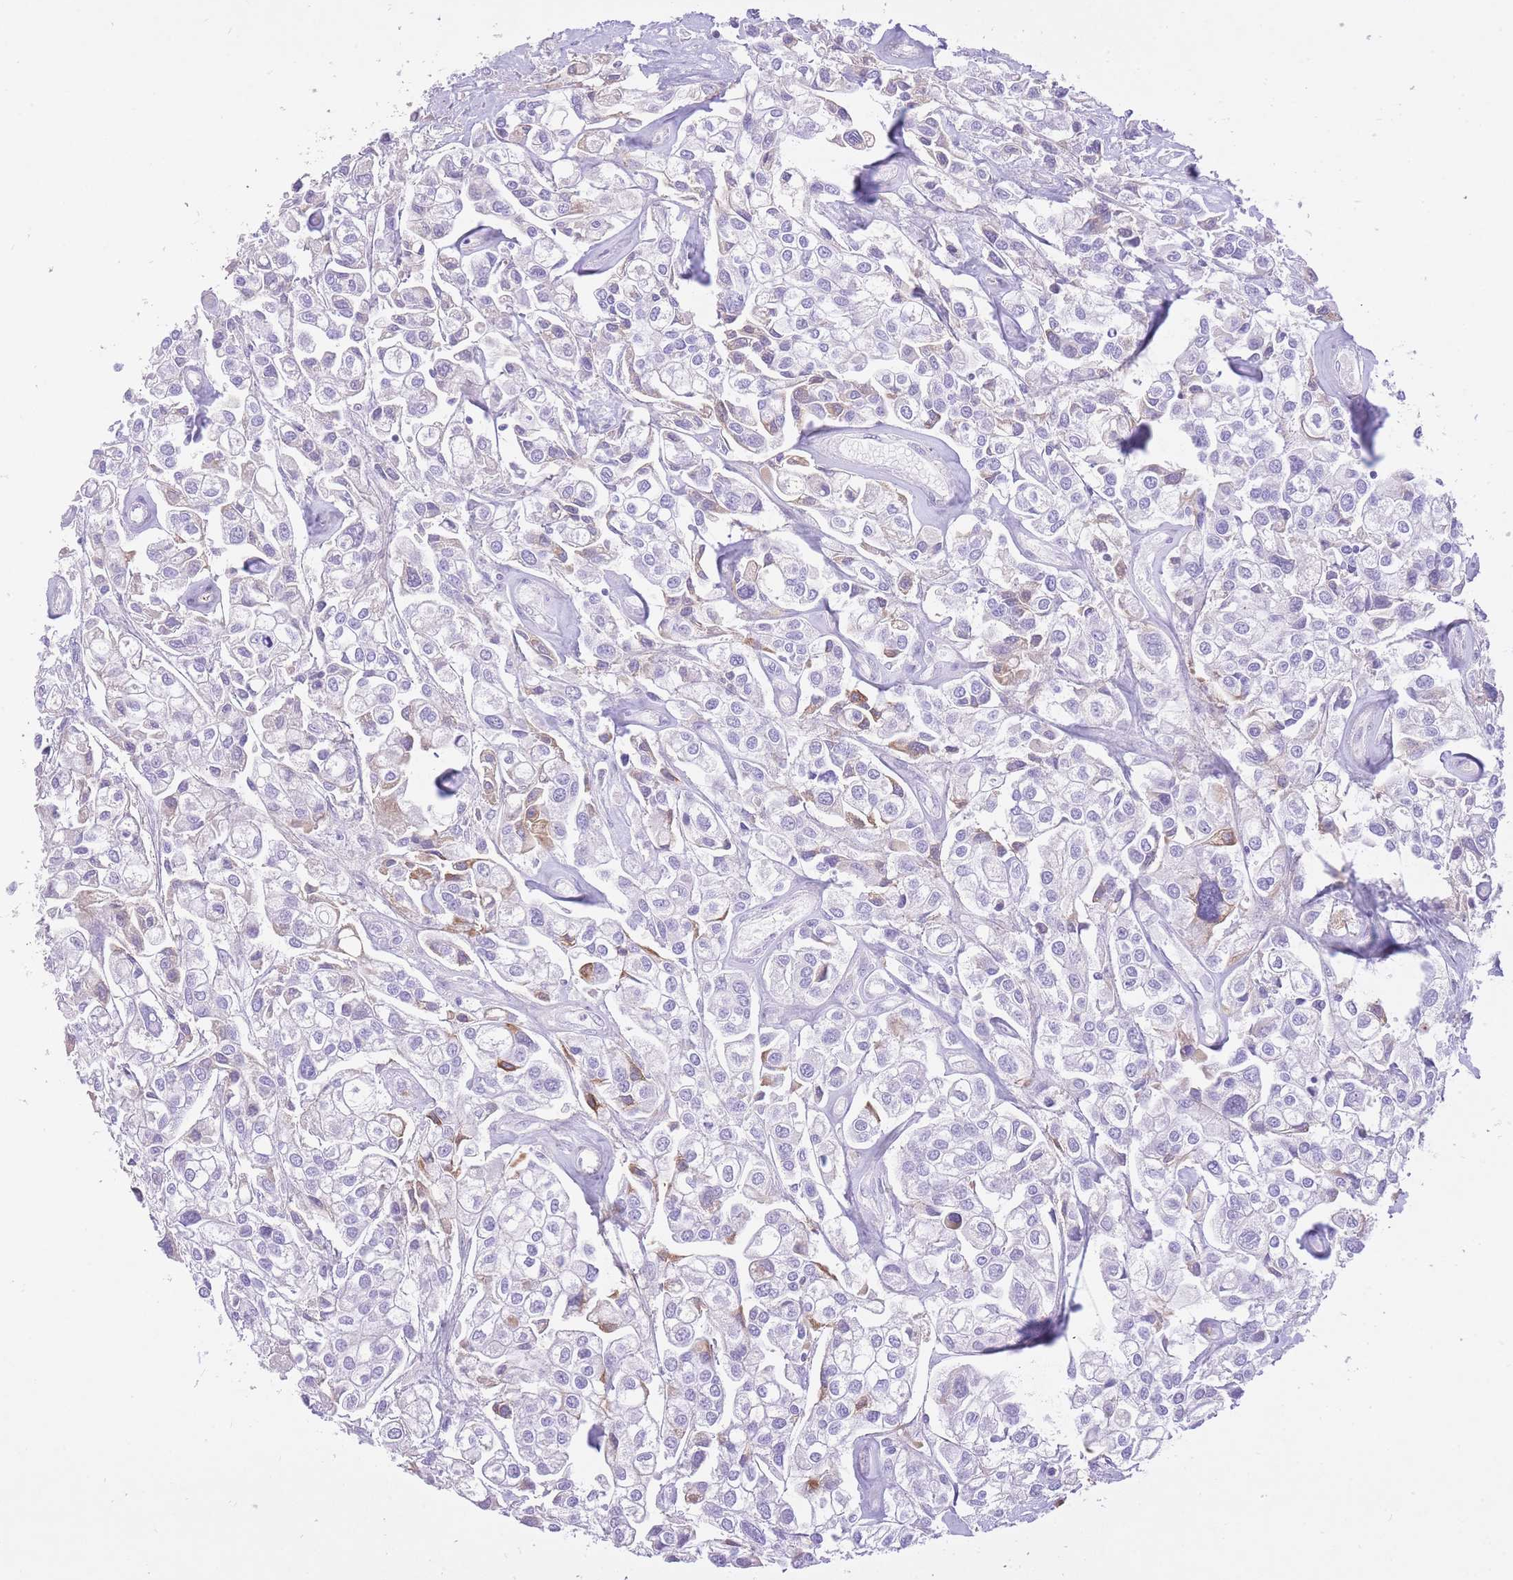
{"staining": {"intensity": "negative", "quantity": "none", "location": "none"}, "tissue": "urothelial cancer", "cell_type": "Tumor cells", "image_type": "cancer", "snomed": [{"axis": "morphology", "description": "Urothelial carcinoma, High grade"}, {"axis": "topography", "description": "Urinary bladder"}], "caption": "Immunohistochemistry of human urothelial cancer displays no expression in tumor cells. Nuclei are stained in blue.", "gene": "HRG", "patient": {"sex": "male", "age": 67}}